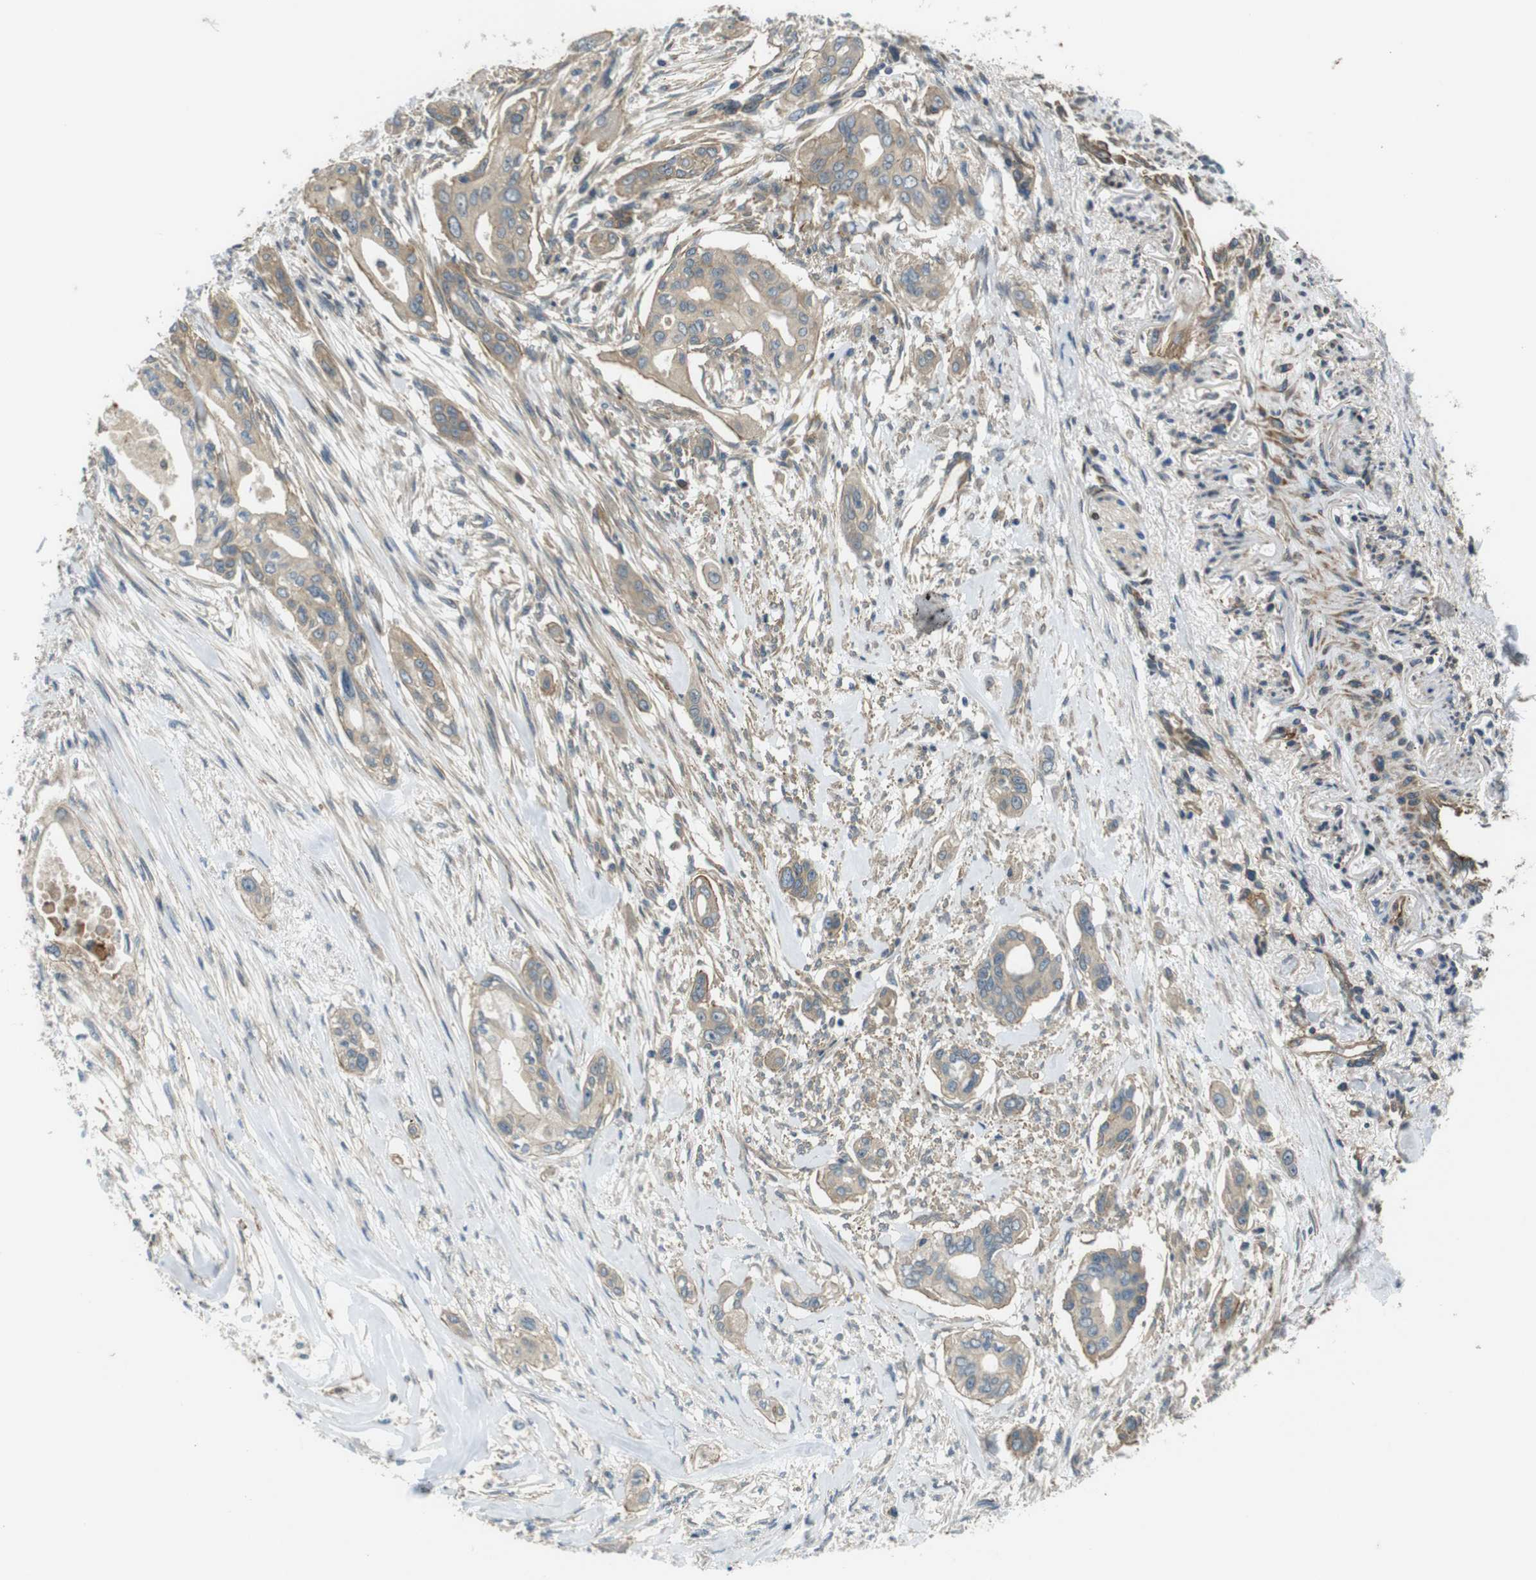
{"staining": {"intensity": "weak", "quantity": ">75%", "location": "cytoplasmic/membranous"}, "tissue": "pancreatic cancer", "cell_type": "Tumor cells", "image_type": "cancer", "snomed": [{"axis": "morphology", "description": "Adenocarcinoma, NOS"}, {"axis": "topography", "description": "Pancreas"}], "caption": "Brown immunohistochemical staining in human pancreatic cancer (adenocarcinoma) displays weak cytoplasmic/membranous positivity in approximately >75% of tumor cells.", "gene": "TSC1", "patient": {"sex": "female", "age": 60}}